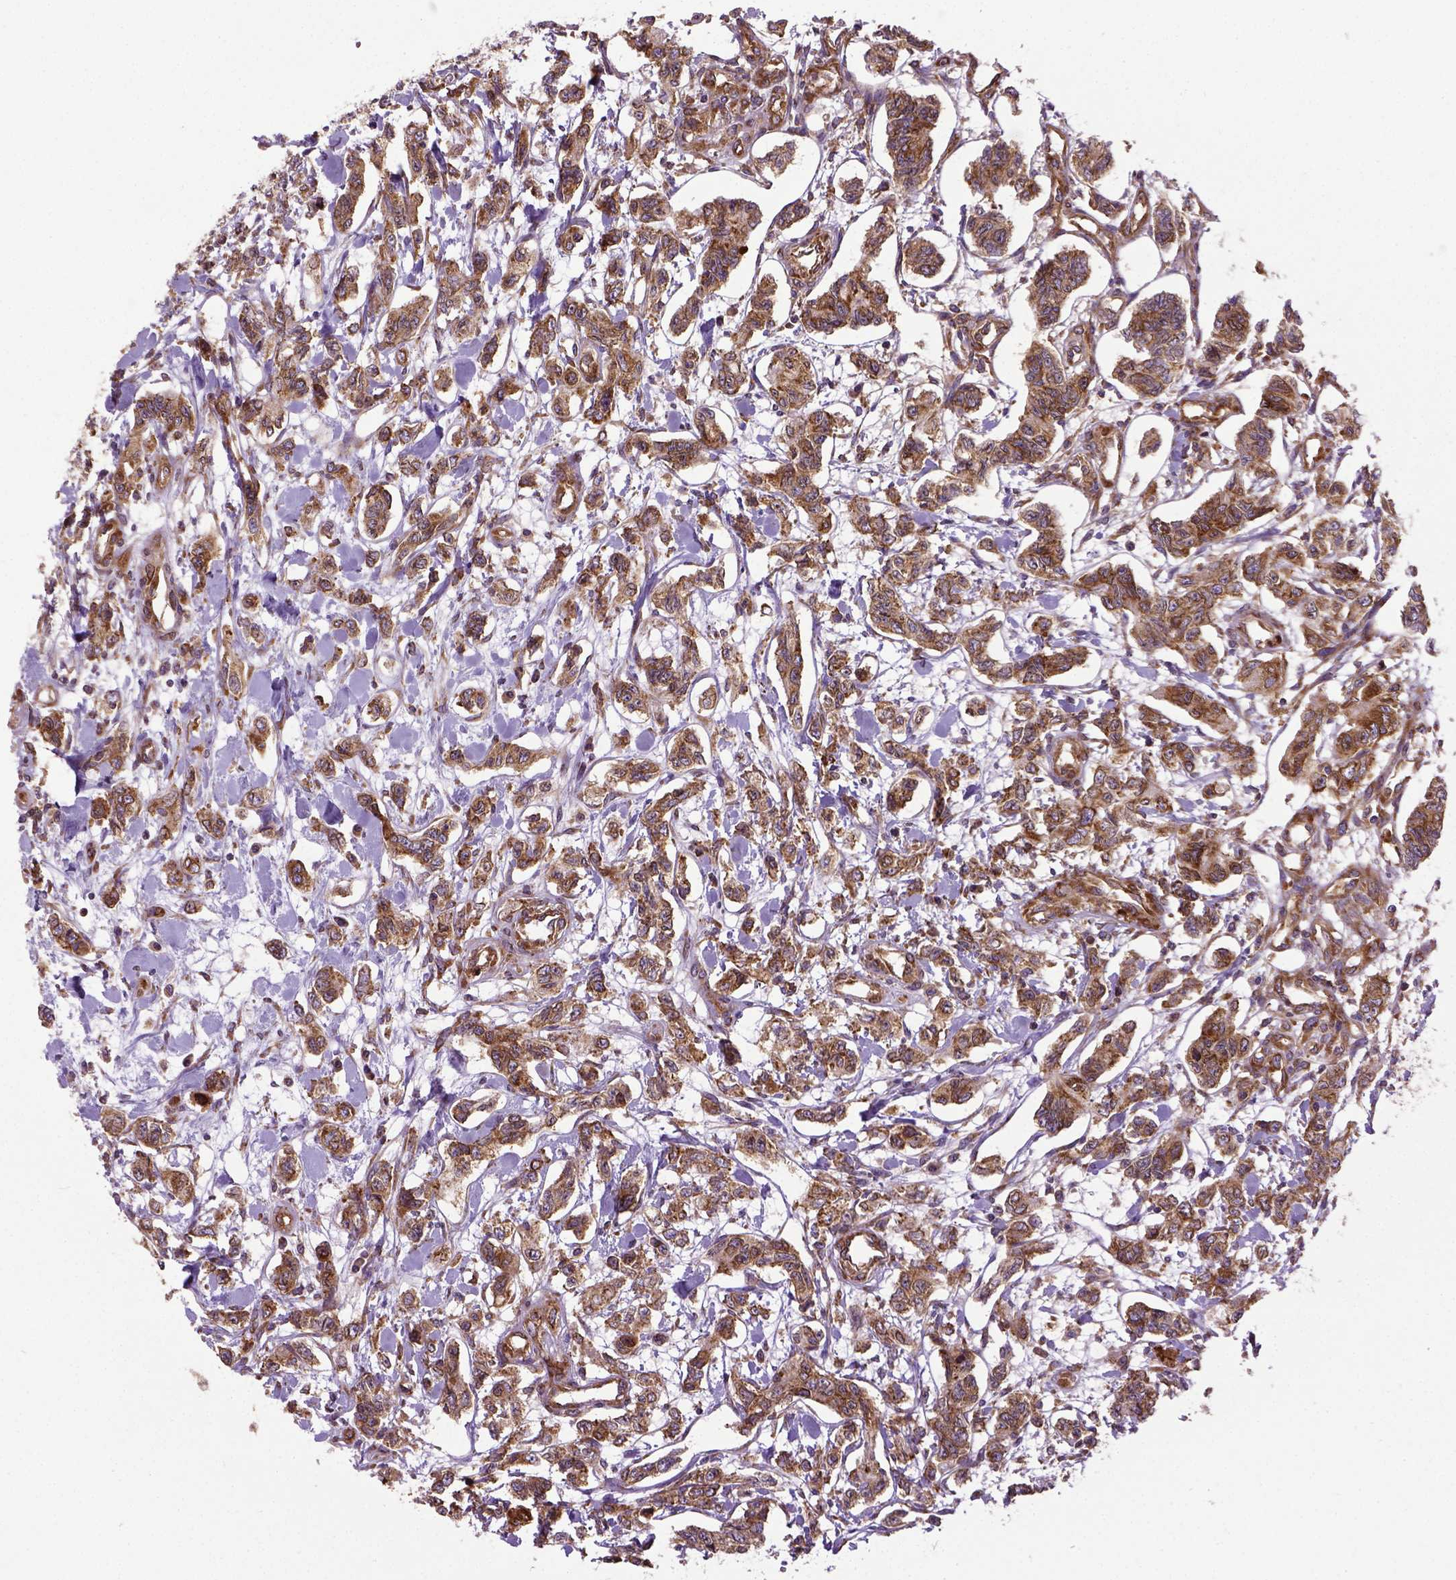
{"staining": {"intensity": "strong", "quantity": ">75%", "location": "cytoplasmic/membranous"}, "tissue": "carcinoid", "cell_type": "Tumor cells", "image_type": "cancer", "snomed": [{"axis": "morphology", "description": "Carcinoid, malignant, NOS"}, {"axis": "topography", "description": "Kidney"}], "caption": "This histopathology image displays carcinoid stained with IHC to label a protein in brown. The cytoplasmic/membranous of tumor cells show strong positivity for the protein. Nuclei are counter-stained blue.", "gene": "CAPRIN1", "patient": {"sex": "female", "age": 41}}